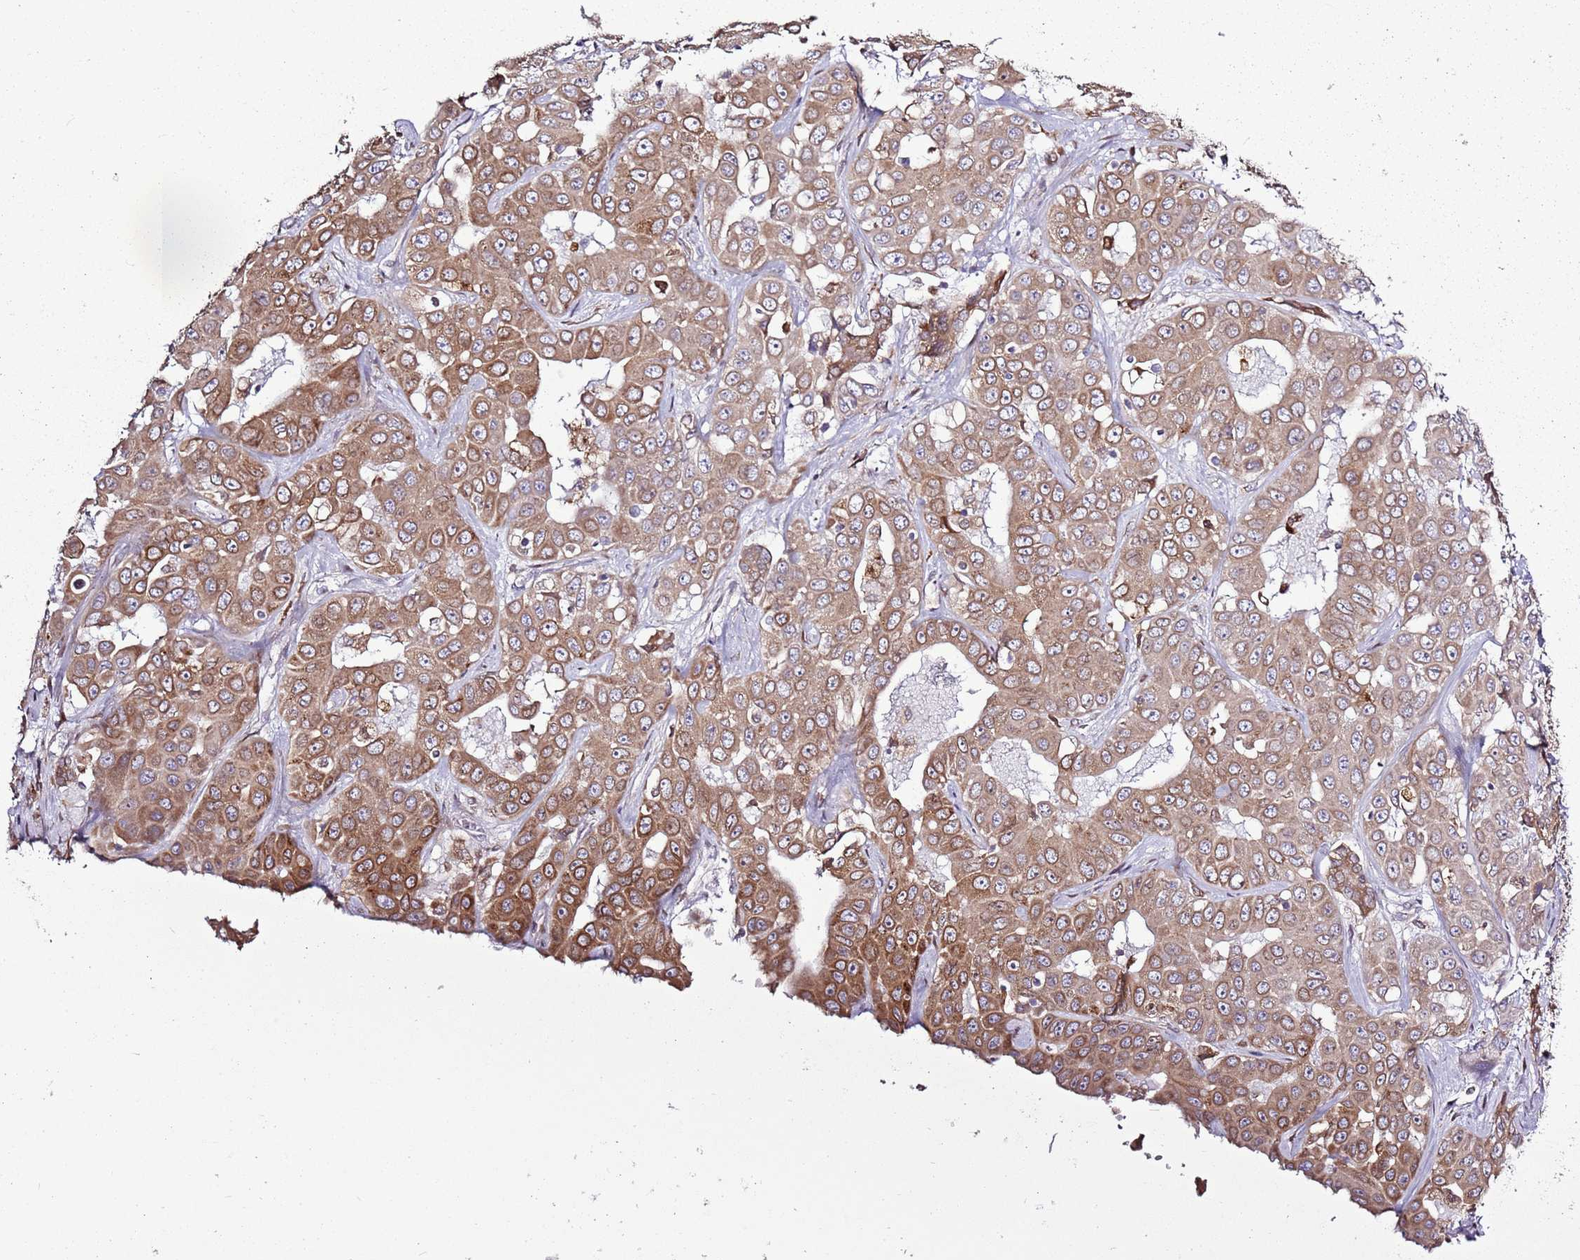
{"staining": {"intensity": "moderate", "quantity": ">75%", "location": "cytoplasmic/membranous"}, "tissue": "liver cancer", "cell_type": "Tumor cells", "image_type": "cancer", "snomed": [{"axis": "morphology", "description": "Cholangiocarcinoma"}, {"axis": "topography", "description": "Liver"}], "caption": "Tumor cells reveal moderate cytoplasmic/membranous positivity in approximately >75% of cells in liver cancer (cholangiocarcinoma). The staining was performed using DAB, with brown indicating positive protein expression. Nuclei are stained blue with hematoxylin.", "gene": "TMED10", "patient": {"sex": "female", "age": 52}}